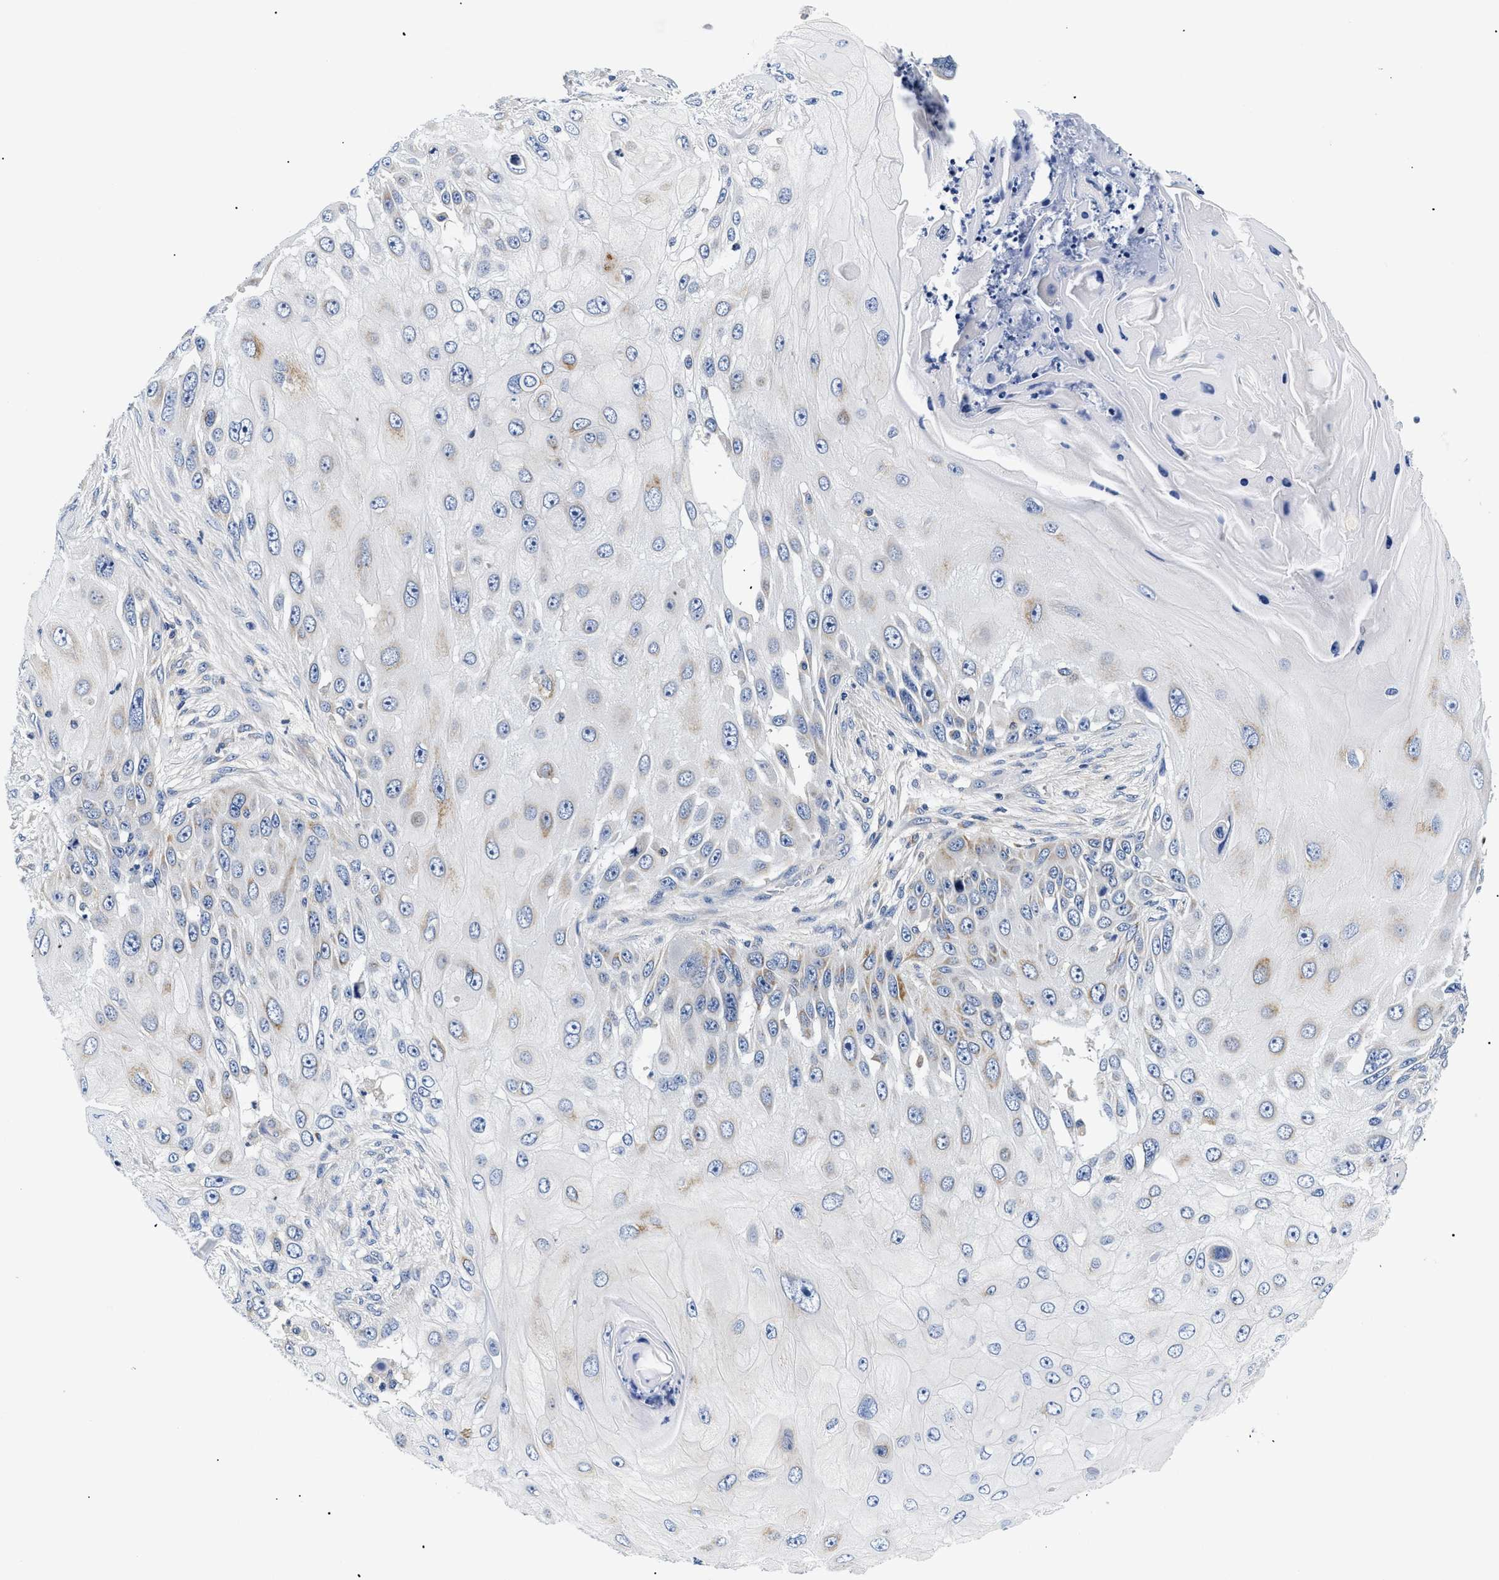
{"staining": {"intensity": "weak", "quantity": "<25%", "location": "cytoplasmic/membranous"}, "tissue": "skin cancer", "cell_type": "Tumor cells", "image_type": "cancer", "snomed": [{"axis": "morphology", "description": "Squamous cell carcinoma, NOS"}, {"axis": "topography", "description": "Skin"}], "caption": "The photomicrograph reveals no significant positivity in tumor cells of squamous cell carcinoma (skin).", "gene": "MEA1", "patient": {"sex": "female", "age": 44}}